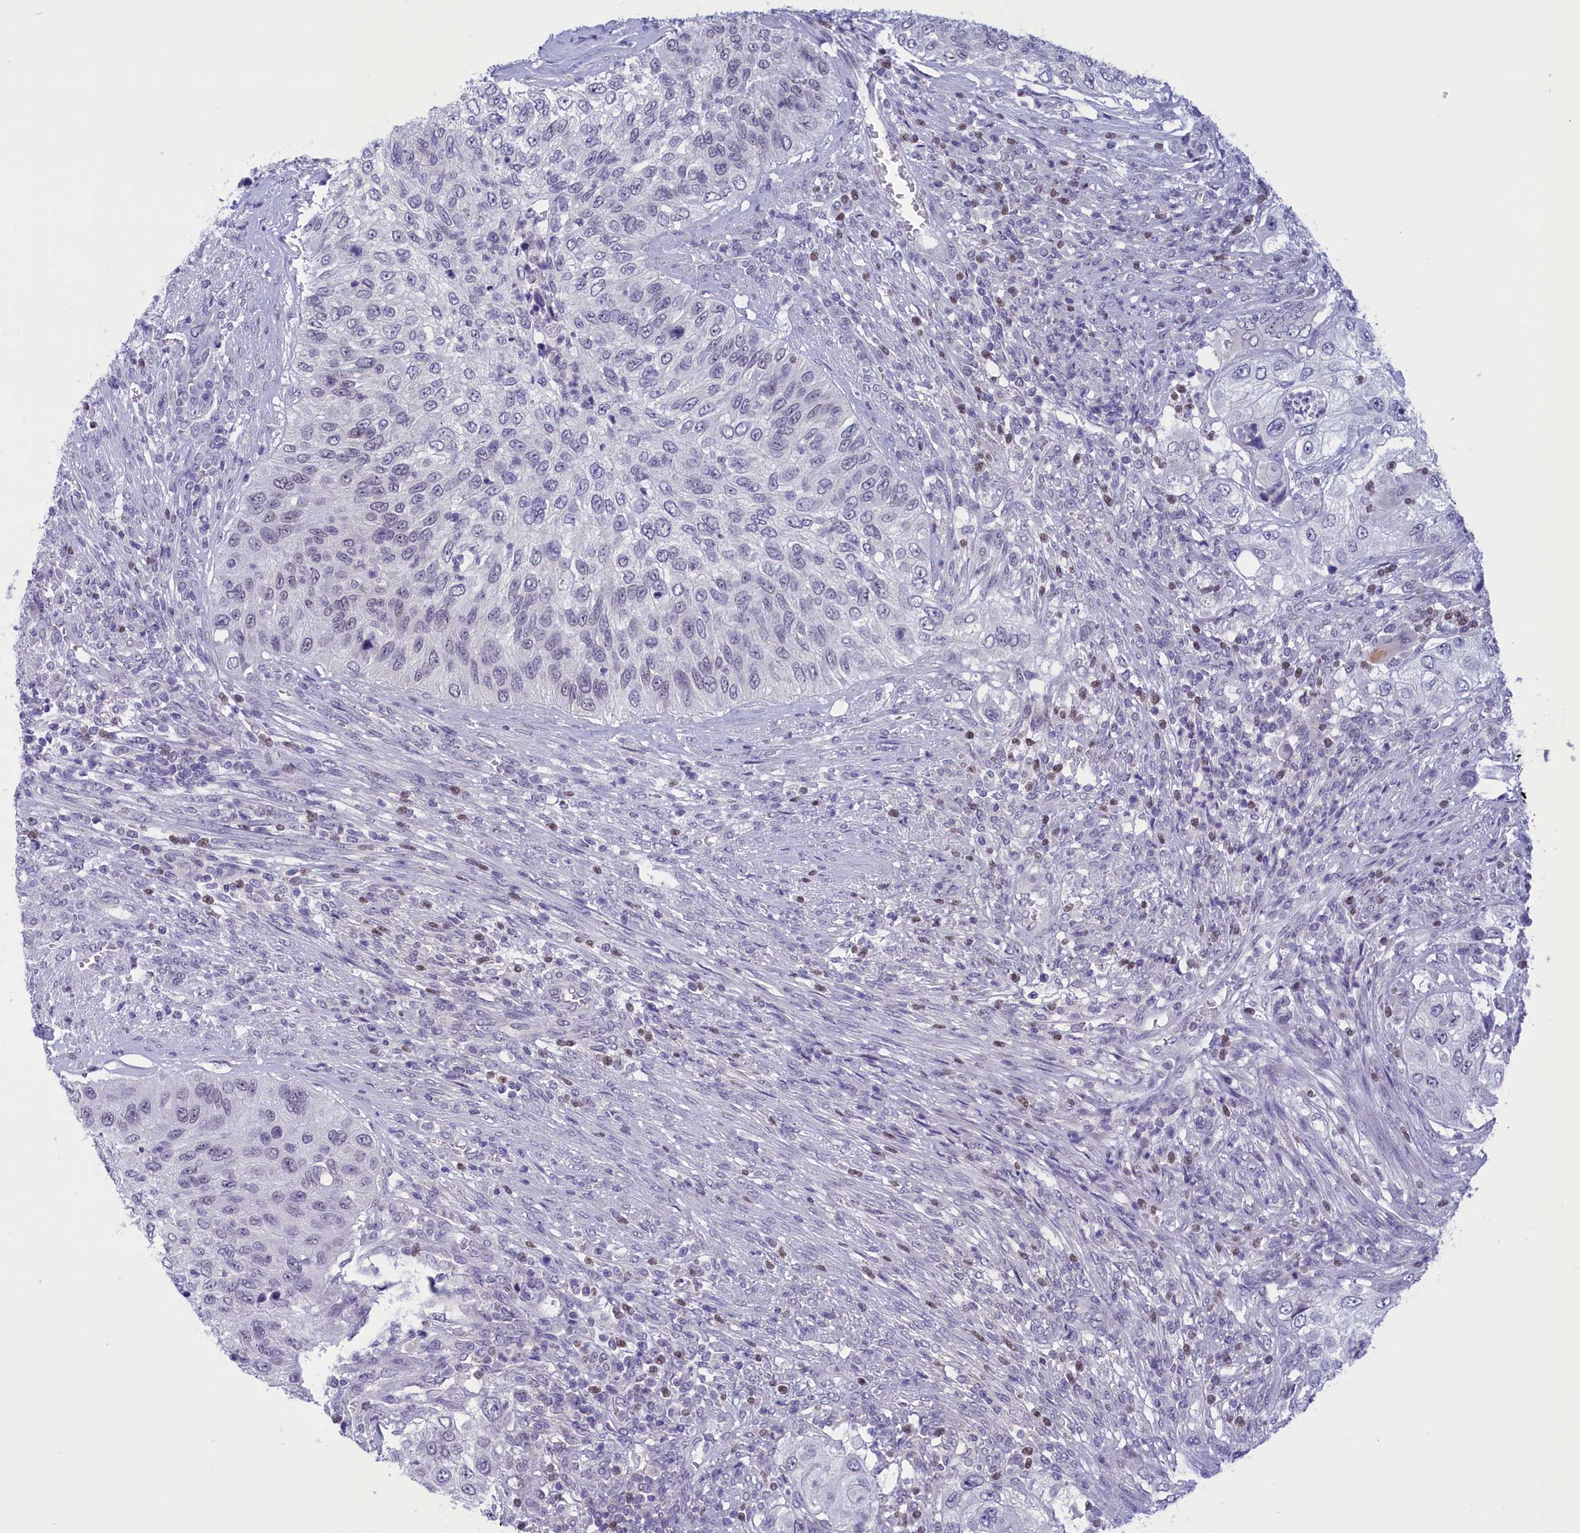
{"staining": {"intensity": "negative", "quantity": "none", "location": "none"}, "tissue": "urothelial cancer", "cell_type": "Tumor cells", "image_type": "cancer", "snomed": [{"axis": "morphology", "description": "Urothelial carcinoma, High grade"}, {"axis": "topography", "description": "Urinary bladder"}], "caption": "A histopathology image of urothelial carcinoma (high-grade) stained for a protein exhibits no brown staining in tumor cells.", "gene": "ELOA2", "patient": {"sex": "female", "age": 60}}